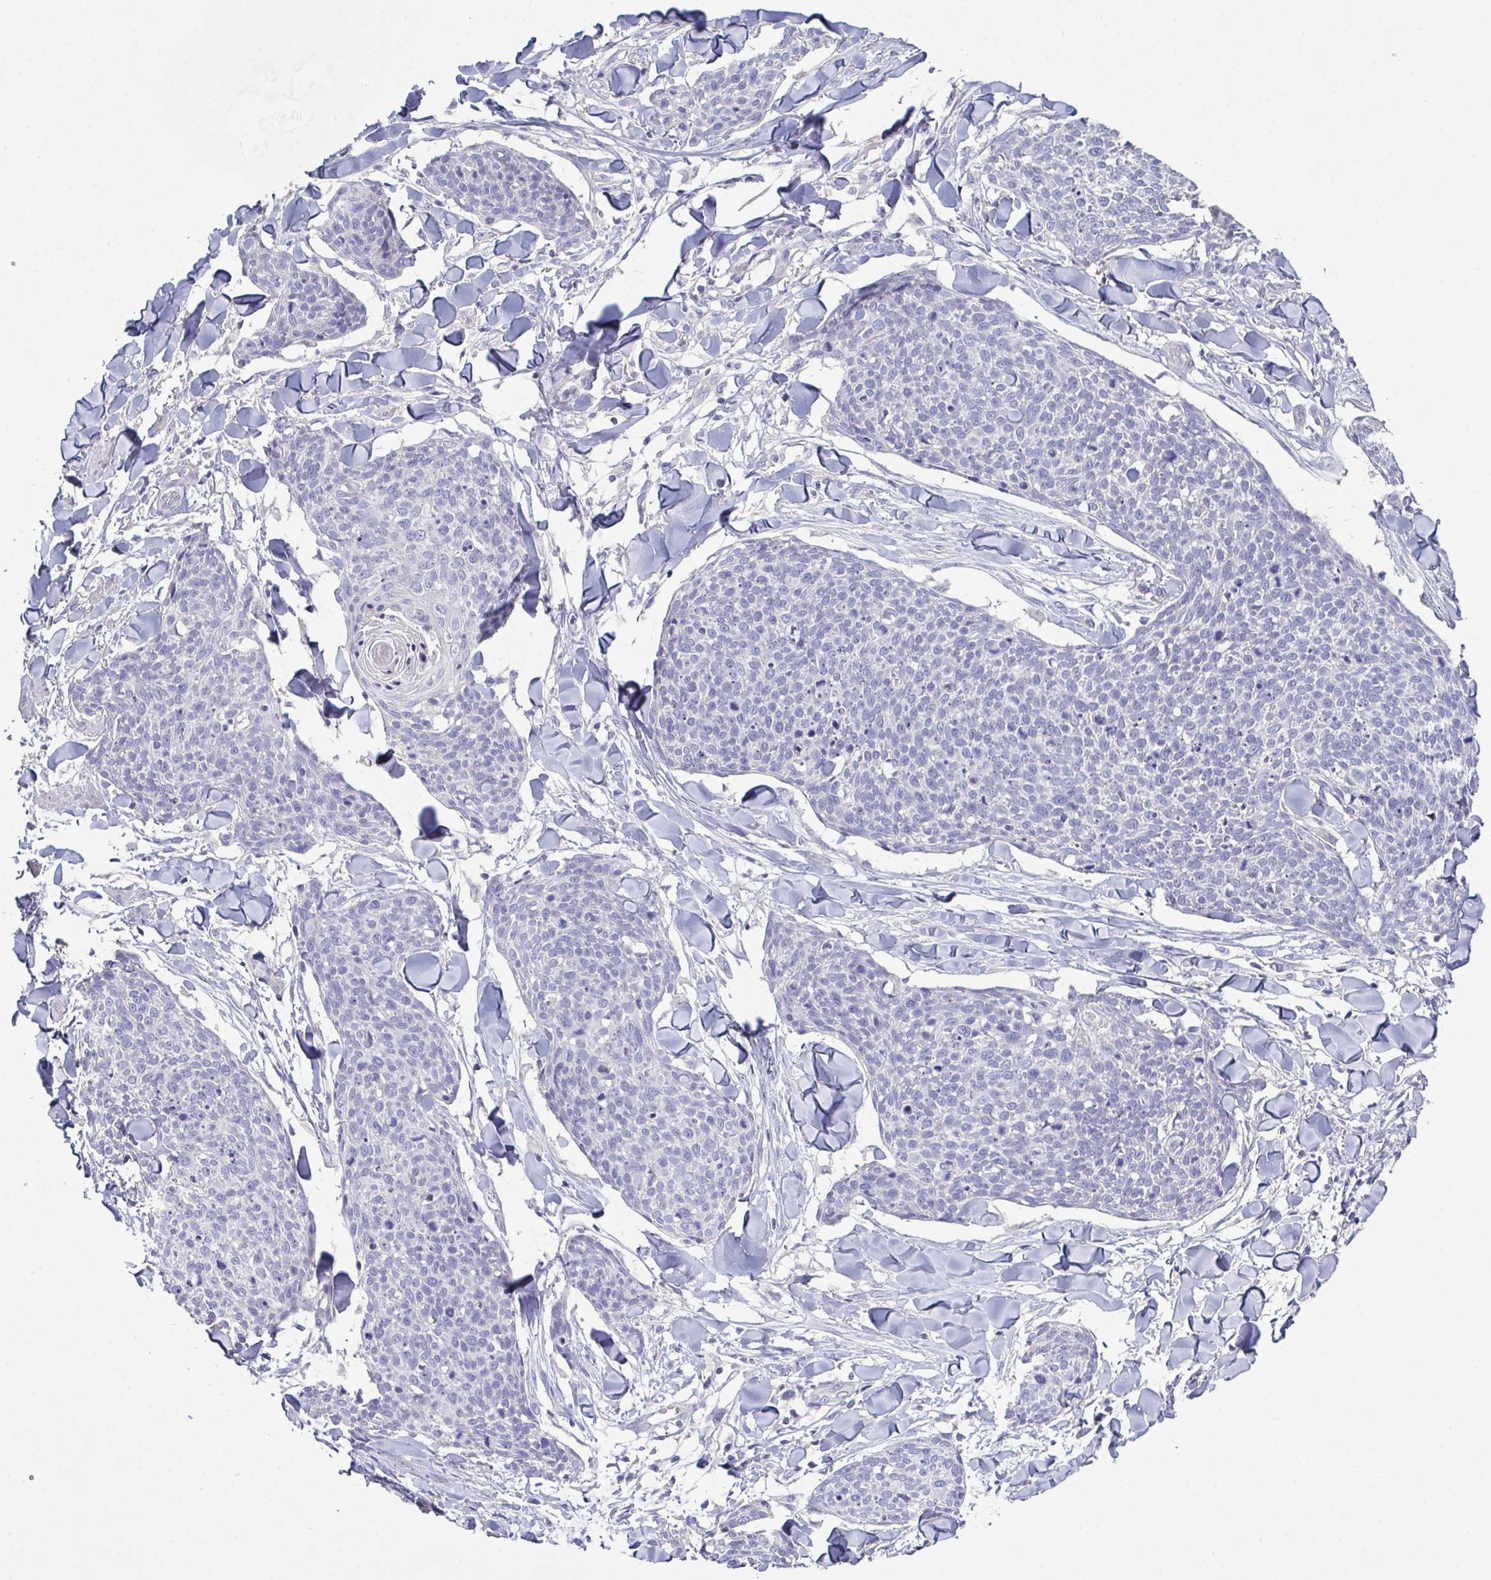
{"staining": {"intensity": "negative", "quantity": "none", "location": "none"}, "tissue": "skin cancer", "cell_type": "Tumor cells", "image_type": "cancer", "snomed": [{"axis": "morphology", "description": "Squamous cell carcinoma, NOS"}, {"axis": "topography", "description": "Skin"}, {"axis": "topography", "description": "Vulva"}], "caption": "The micrograph displays no staining of tumor cells in skin cancer.", "gene": "GLDC", "patient": {"sex": "female", "age": 75}}